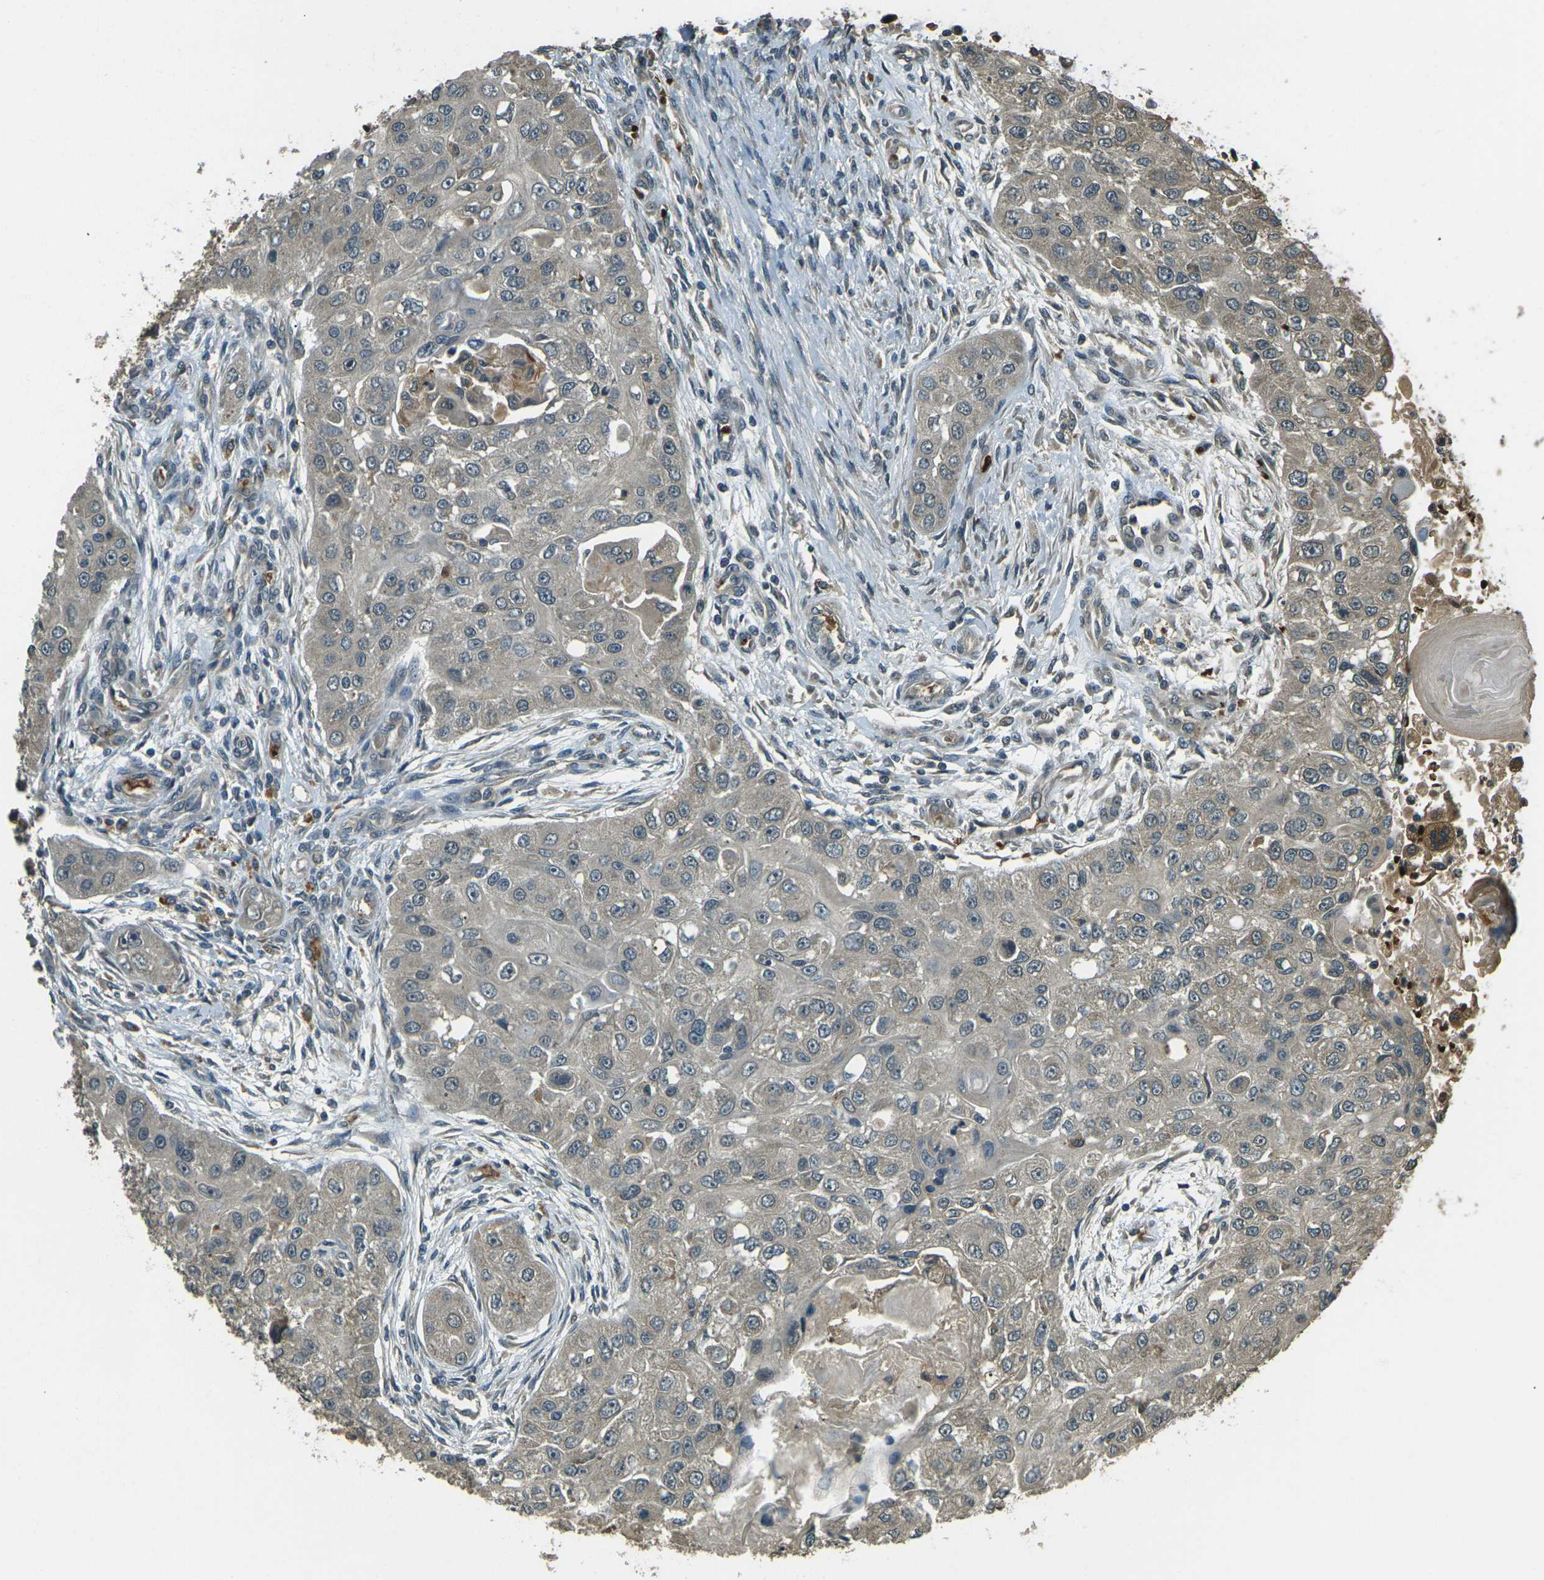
{"staining": {"intensity": "weak", "quantity": ">75%", "location": "cytoplasmic/membranous"}, "tissue": "head and neck cancer", "cell_type": "Tumor cells", "image_type": "cancer", "snomed": [{"axis": "morphology", "description": "Normal tissue, NOS"}, {"axis": "morphology", "description": "Squamous cell carcinoma, NOS"}, {"axis": "topography", "description": "Skeletal muscle"}, {"axis": "topography", "description": "Head-Neck"}], "caption": "Head and neck cancer (squamous cell carcinoma) was stained to show a protein in brown. There is low levels of weak cytoplasmic/membranous staining in approximately >75% of tumor cells.", "gene": "TOR1A", "patient": {"sex": "male", "age": 51}}